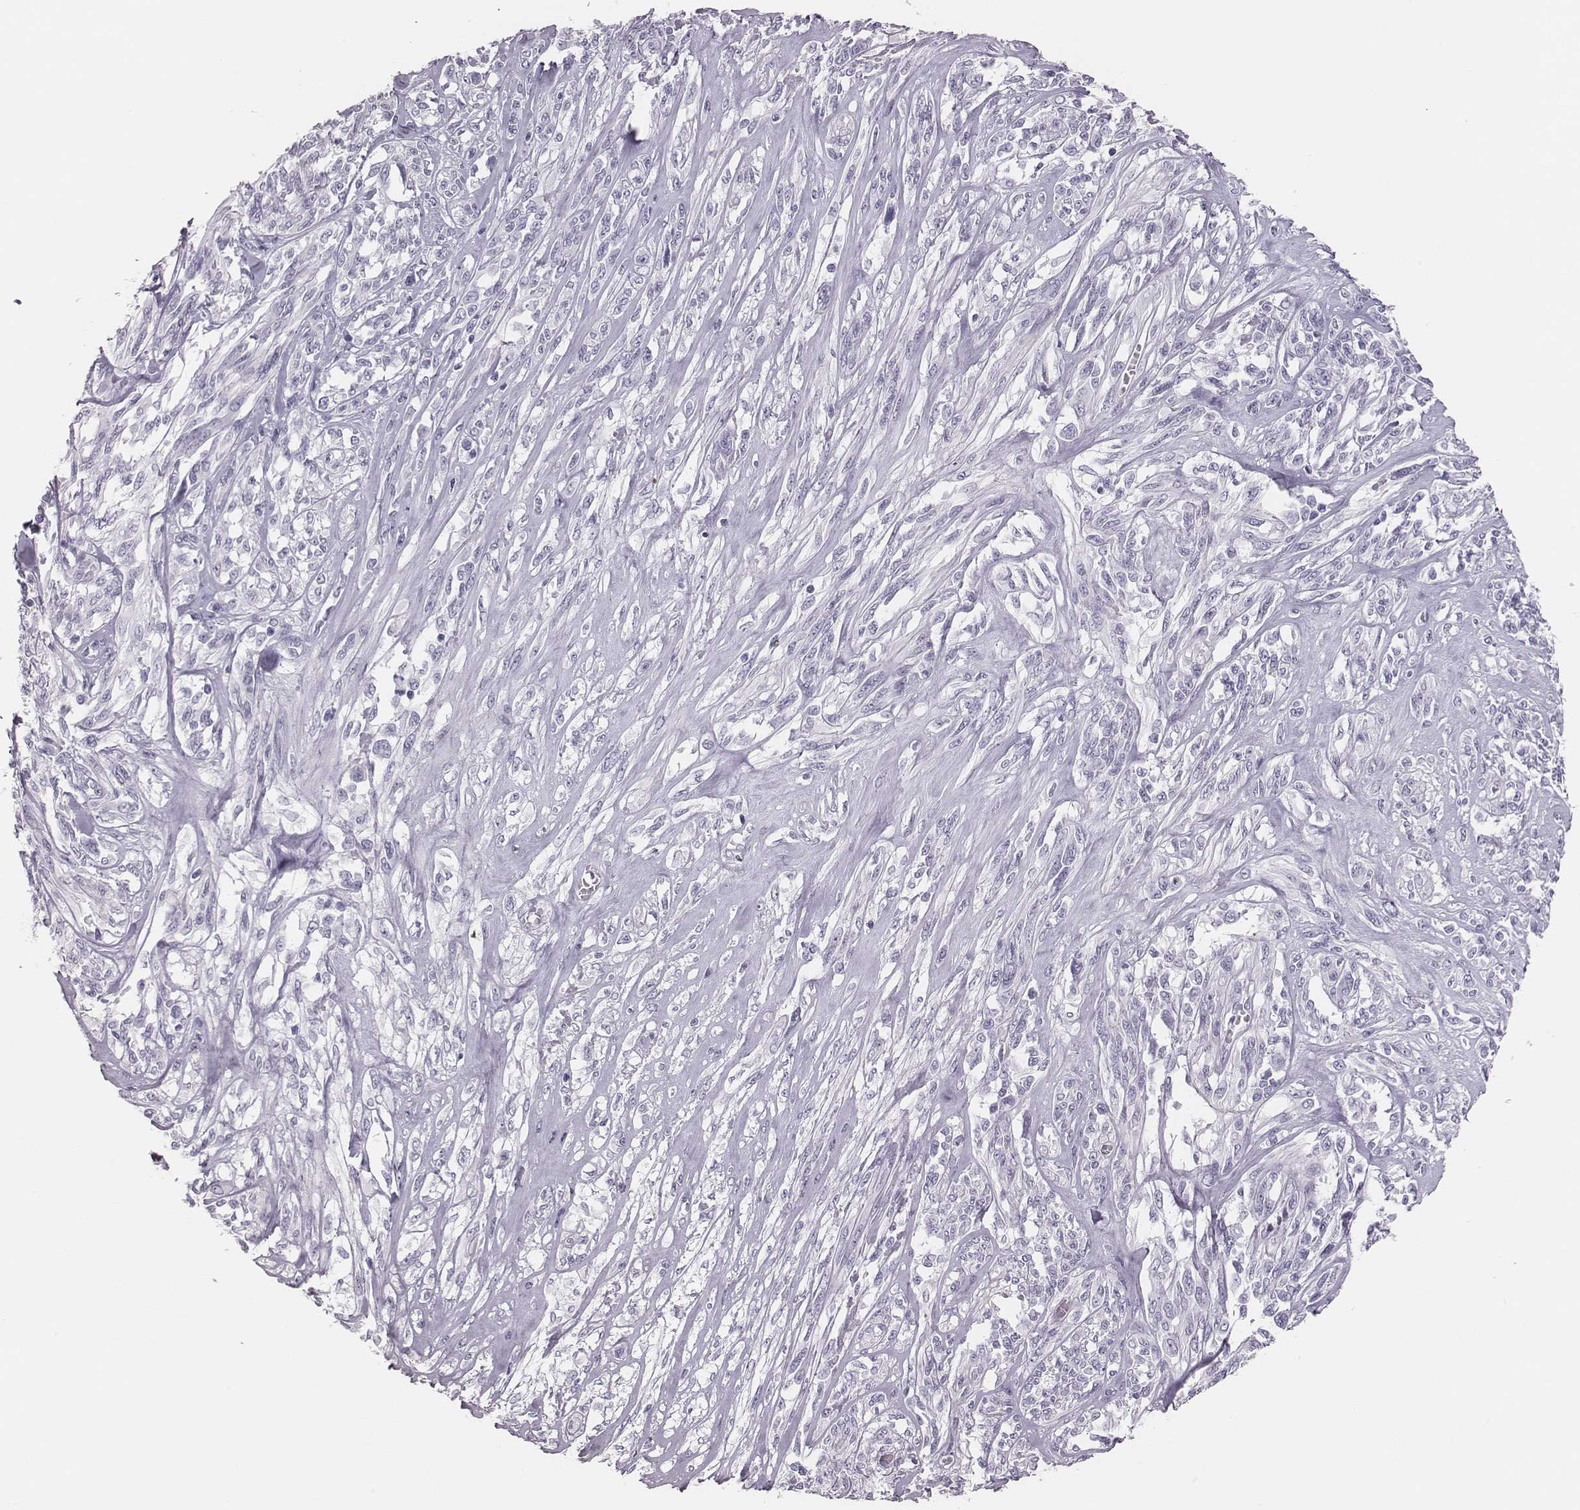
{"staining": {"intensity": "negative", "quantity": "none", "location": "none"}, "tissue": "melanoma", "cell_type": "Tumor cells", "image_type": "cancer", "snomed": [{"axis": "morphology", "description": "Malignant melanoma, NOS"}, {"axis": "topography", "description": "Skin"}], "caption": "Immunohistochemistry of human melanoma reveals no staining in tumor cells.", "gene": "H1-6", "patient": {"sex": "female", "age": 91}}